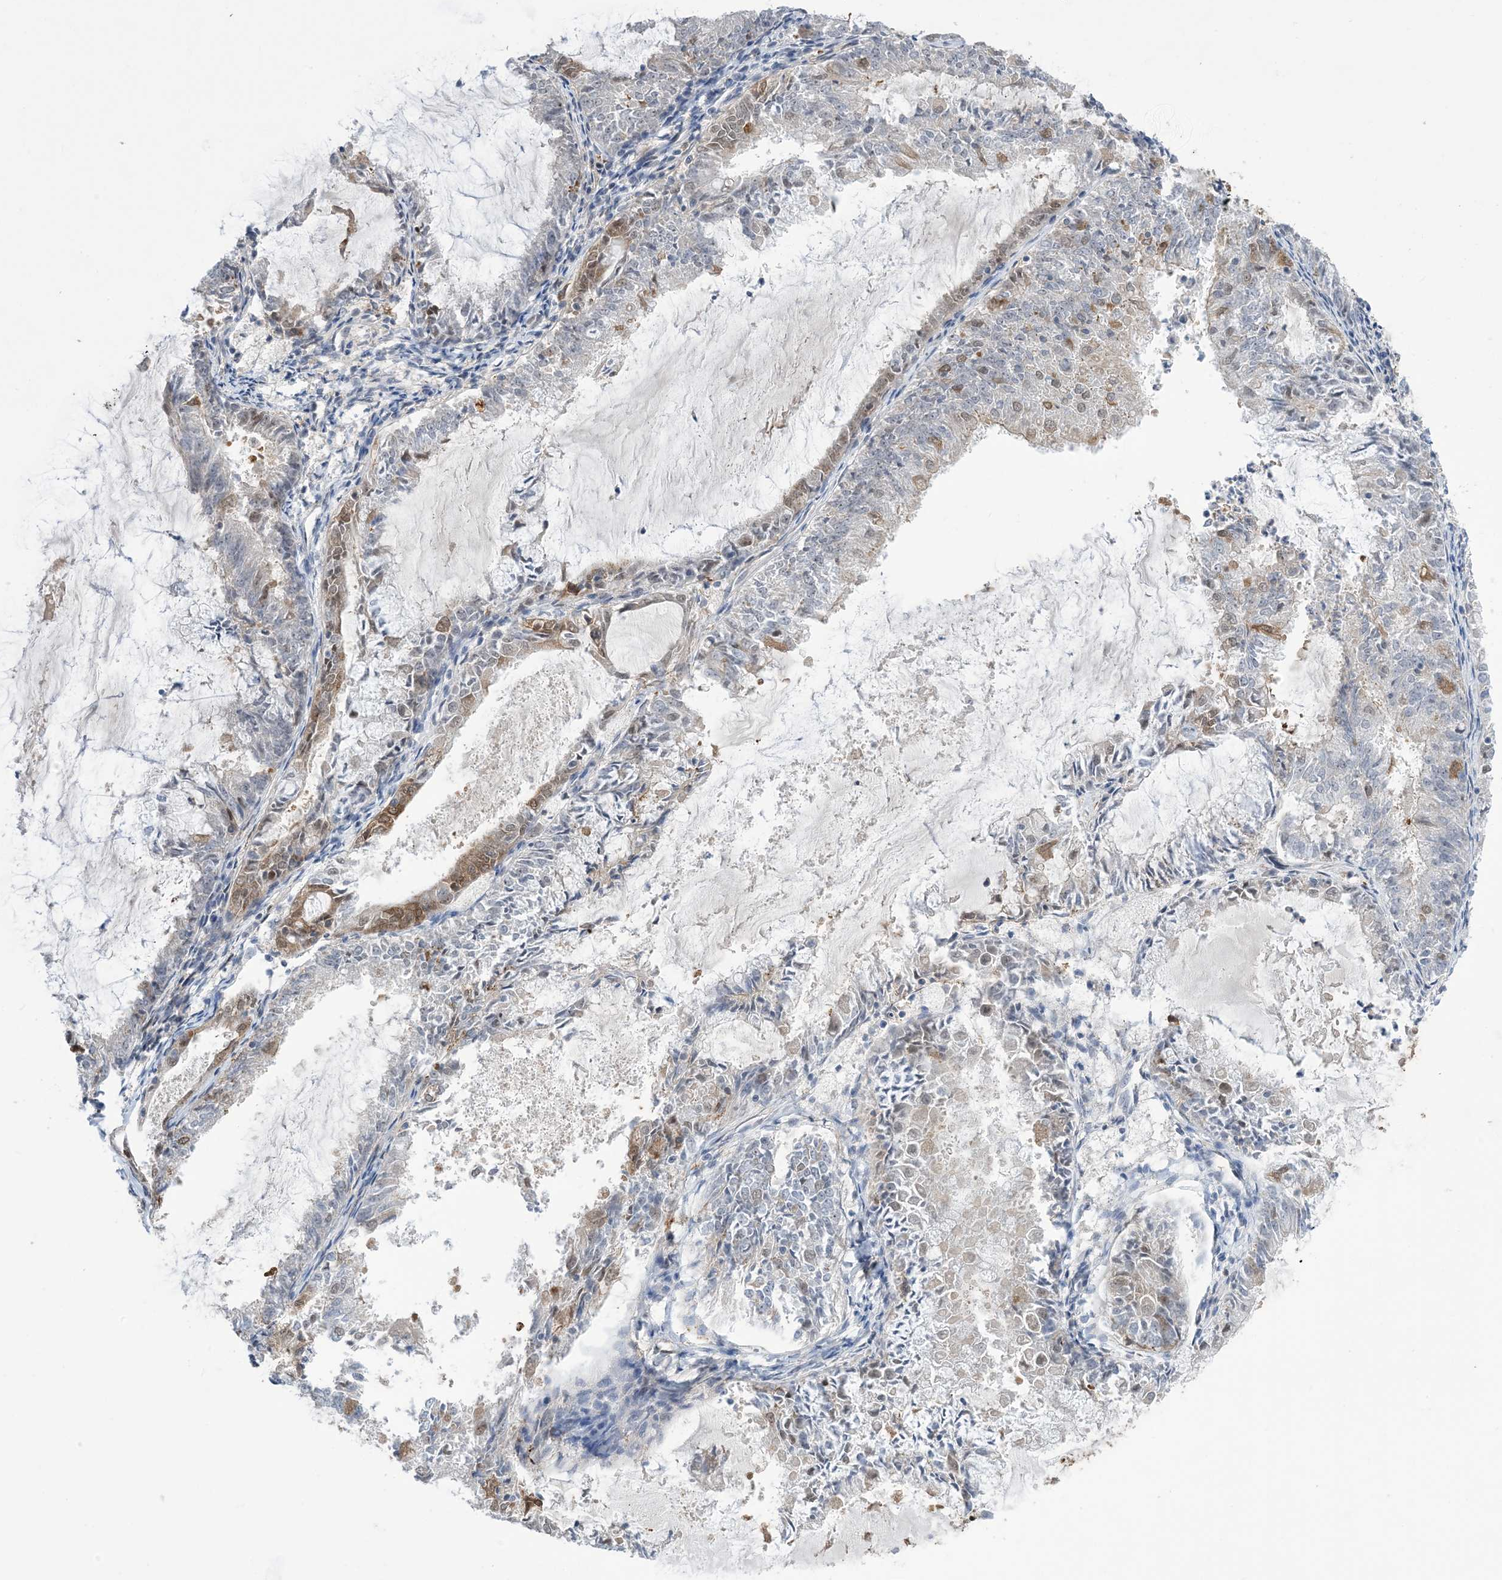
{"staining": {"intensity": "moderate", "quantity": "<25%", "location": "cytoplasmic/membranous,nuclear"}, "tissue": "endometrial cancer", "cell_type": "Tumor cells", "image_type": "cancer", "snomed": [{"axis": "morphology", "description": "Adenocarcinoma, NOS"}, {"axis": "topography", "description": "Endometrium"}], "caption": "Protein staining of endometrial cancer (adenocarcinoma) tissue shows moderate cytoplasmic/membranous and nuclear positivity in about <25% of tumor cells.", "gene": "ZNF8", "patient": {"sex": "female", "age": 57}}